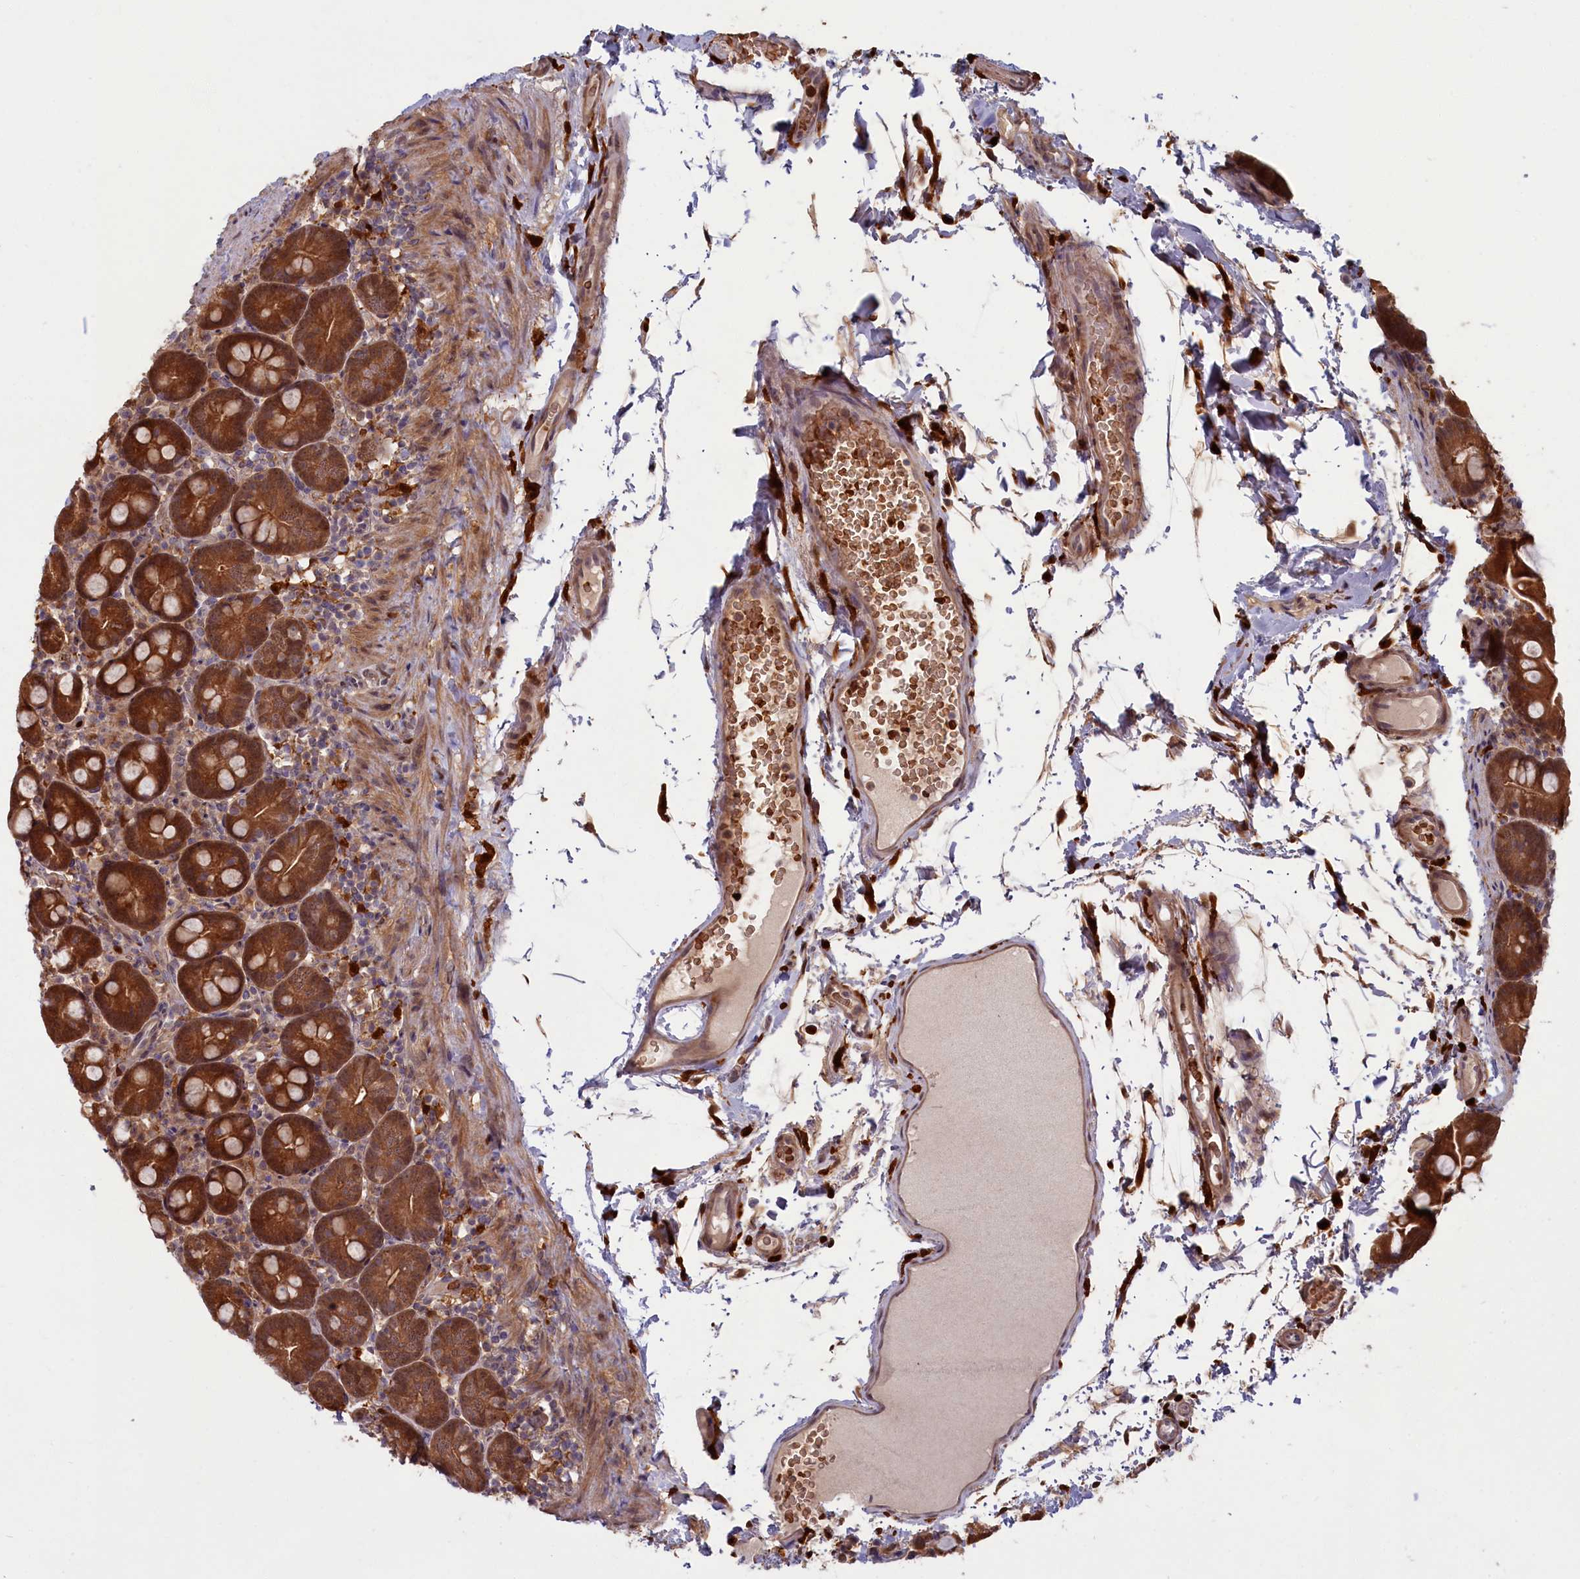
{"staining": {"intensity": "strong", "quantity": ">75%", "location": "cytoplasmic/membranous"}, "tissue": "small intestine", "cell_type": "Glandular cells", "image_type": "normal", "snomed": [{"axis": "morphology", "description": "Normal tissue, NOS"}, {"axis": "topography", "description": "Small intestine"}], "caption": "IHC micrograph of benign small intestine stained for a protein (brown), which reveals high levels of strong cytoplasmic/membranous positivity in about >75% of glandular cells.", "gene": "BLVRB", "patient": {"sex": "female", "age": 68}}